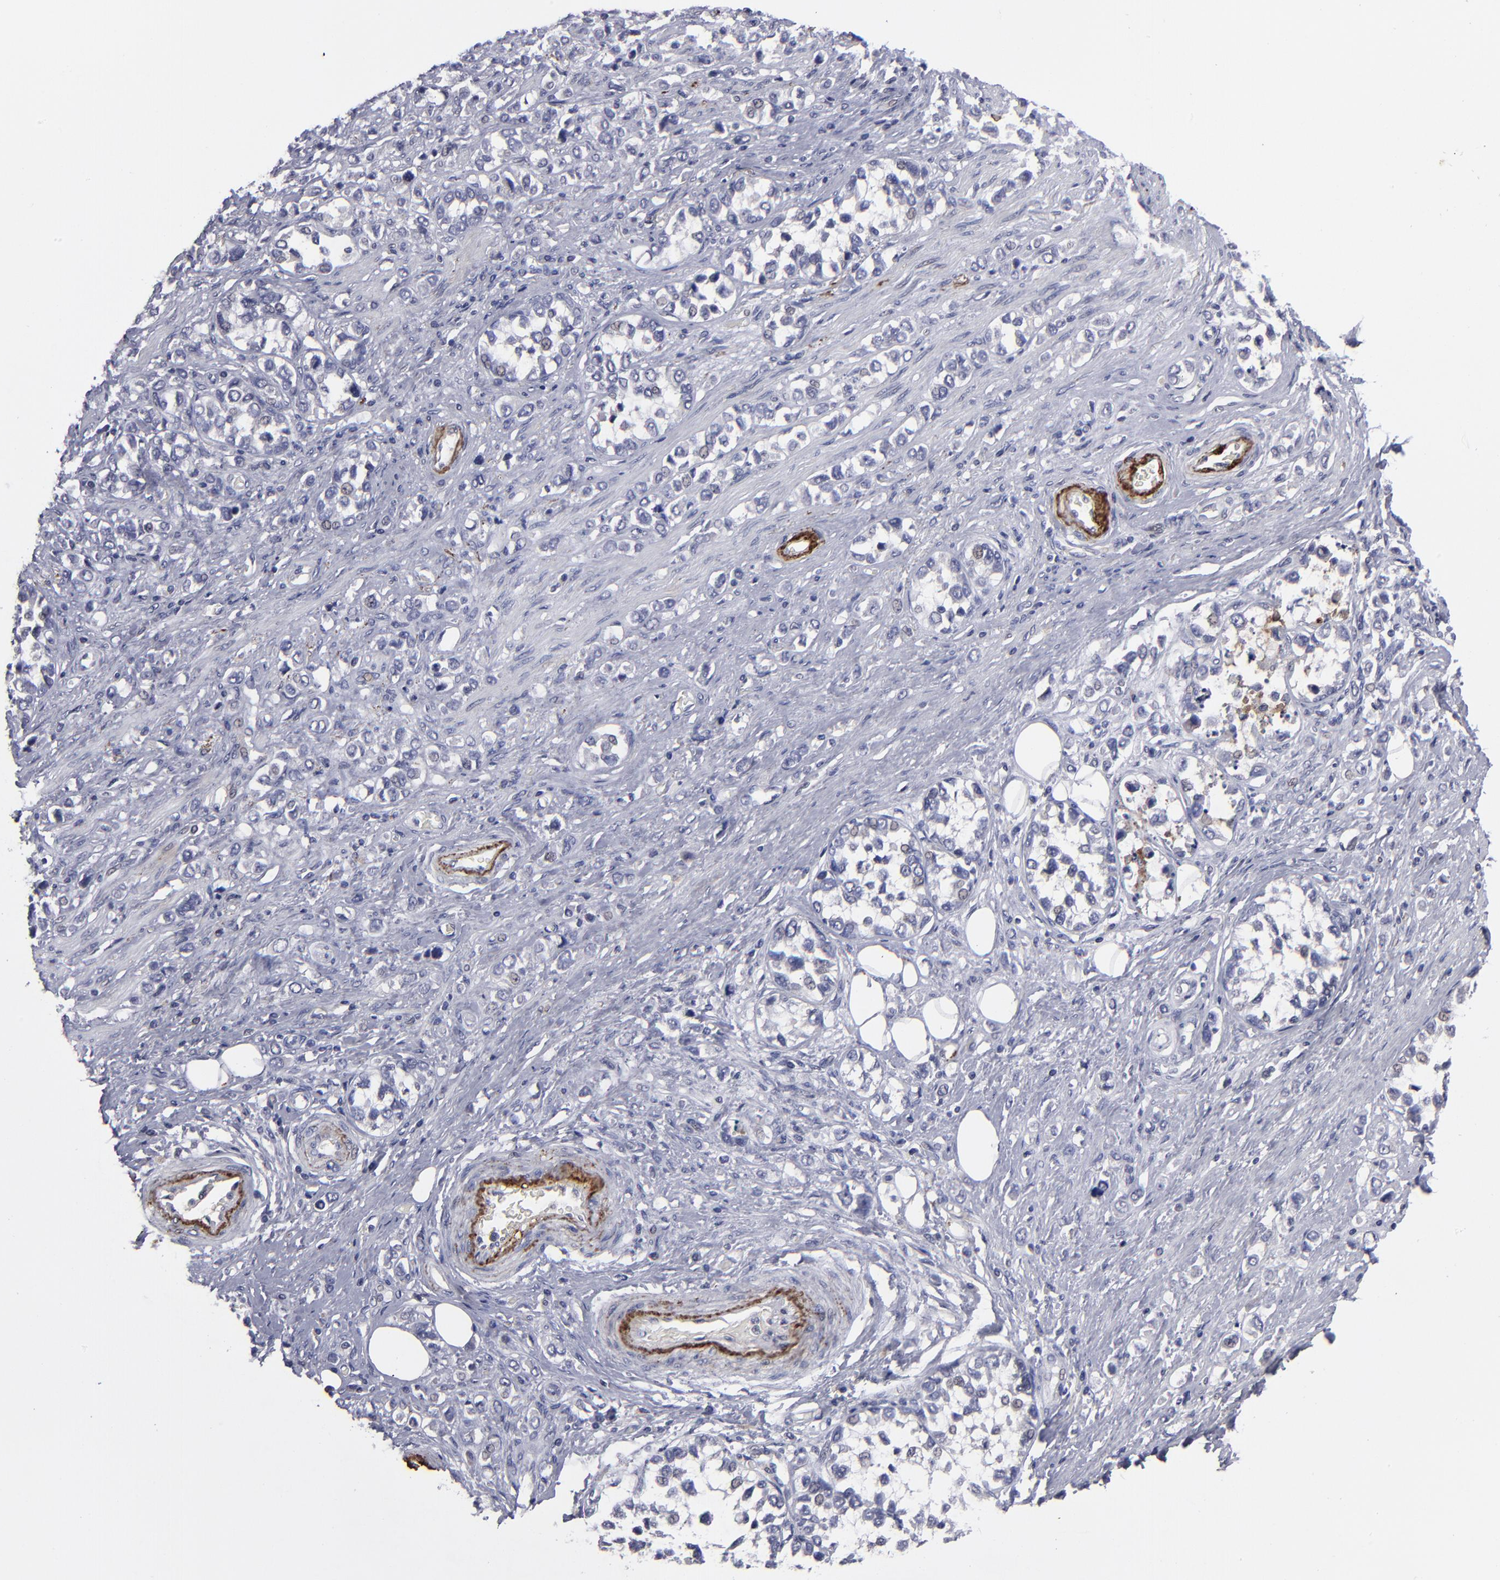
{"staining": {"intensity": "negative", "quantity": "none", "location": "none"}, "tissue": "stomach cancer", "cell_type": "Tumor cells", "image_type": "cancer", "snomed": [{"axis": "morphology", "description": "Adenocarcinoma, NOS"}, {"axis": "topography", "description": "Stomach, upper"}], "caption": "The immunohistochemistry photomicrograph has no significant positivity in tumor cells of stomach adenocarcinoma tissue.", "gene": "GPM6B", "patient": {"sex": "male", "age": 76}}